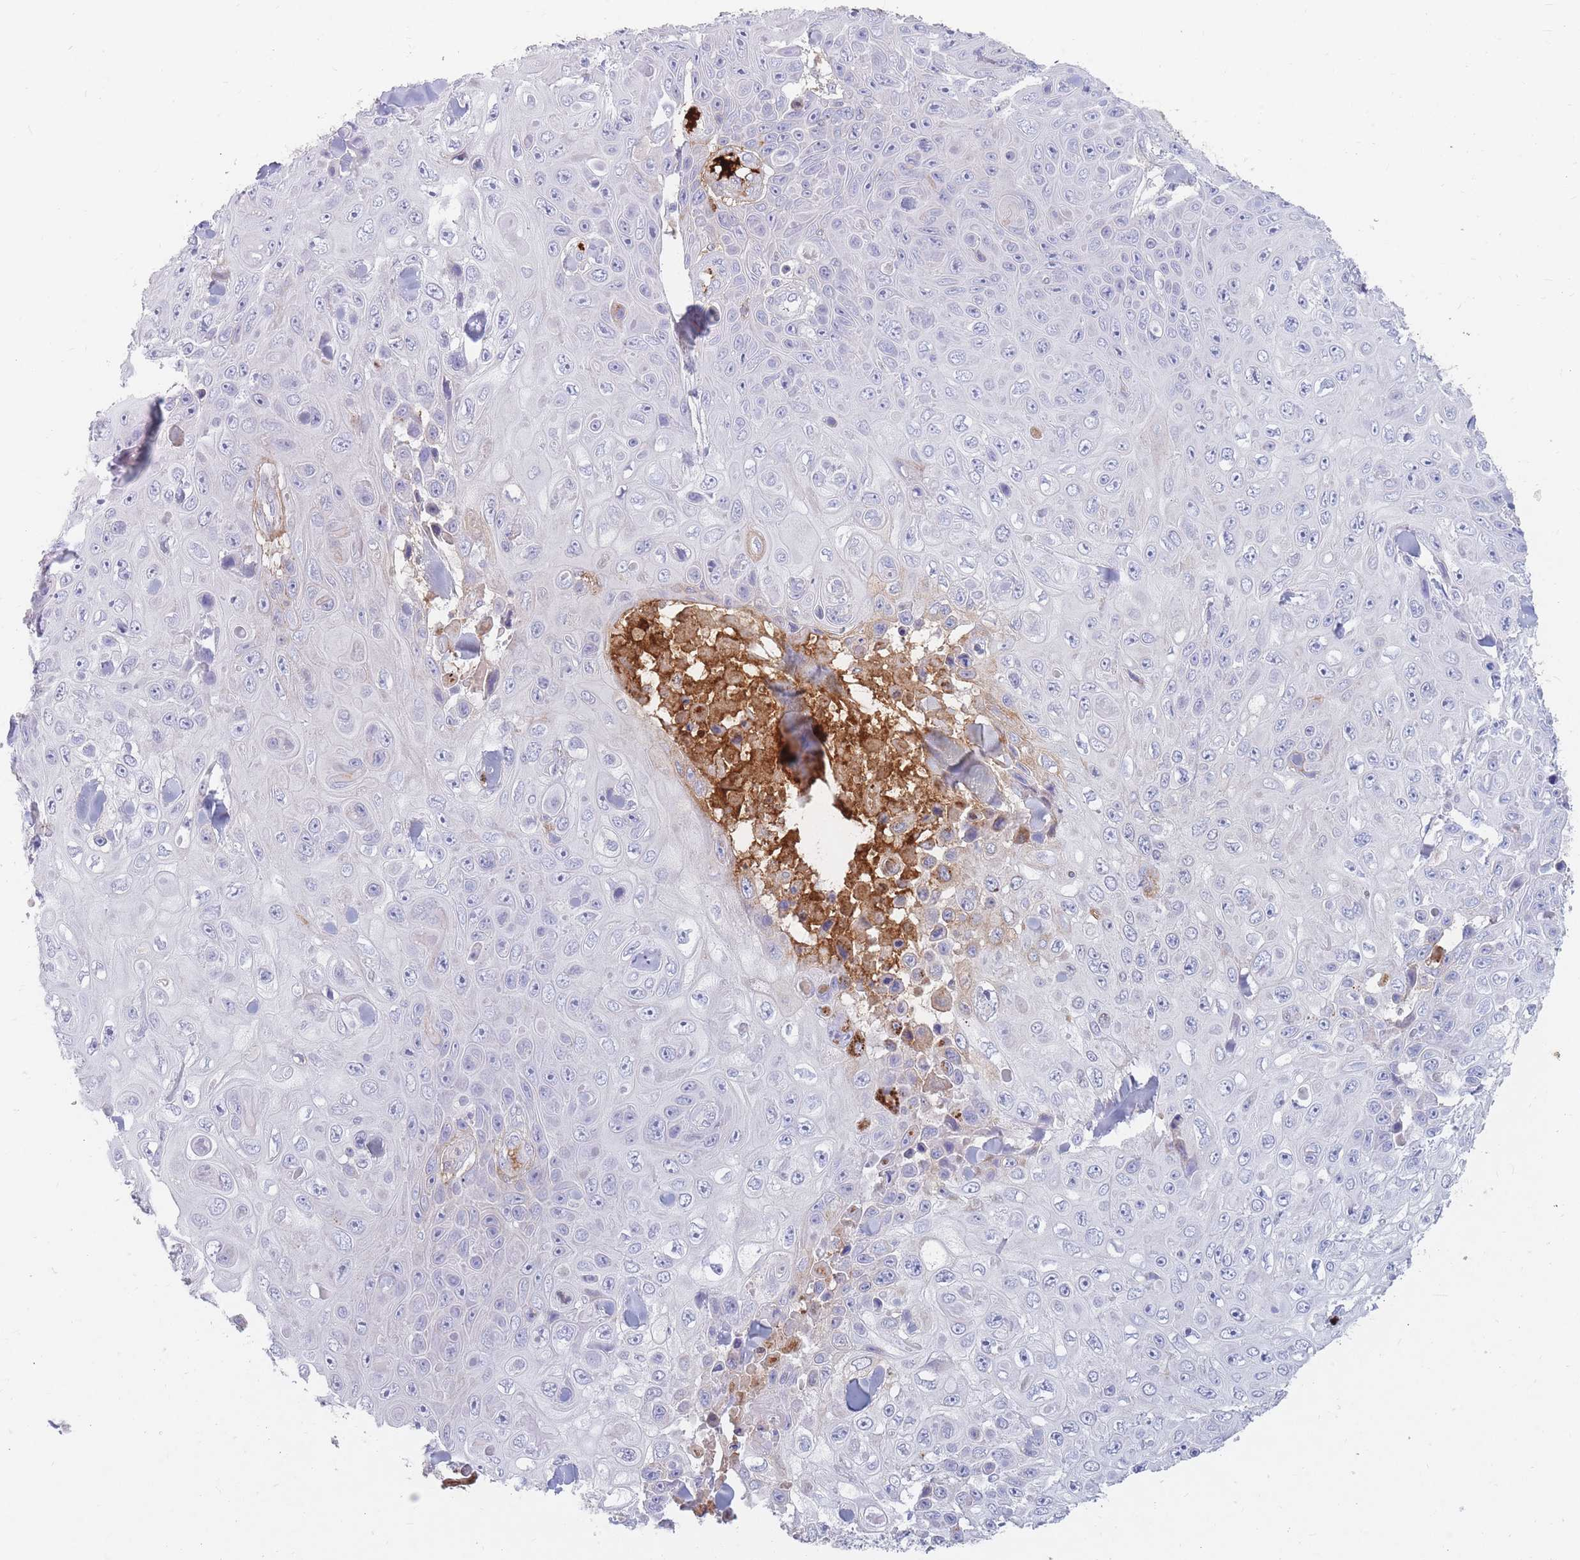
{"staining": {"intensity": "negative", "quantity": "none", "location": "none"}, "tissue": "skin cancer", "cell_type": "Tumor cells", "image_type": "cancer", "snomed": [{"axis": "morphology", "description": "Squamous cell carcinoma, NOS"}, {"axis": "topography", "description": "Skin"}], "caption": "Tumor cells show no significant protein positivity in squamous cell carcinoma (skin).", "gene": "PRG4", "patient": {"sex": "male", "age": 82}}